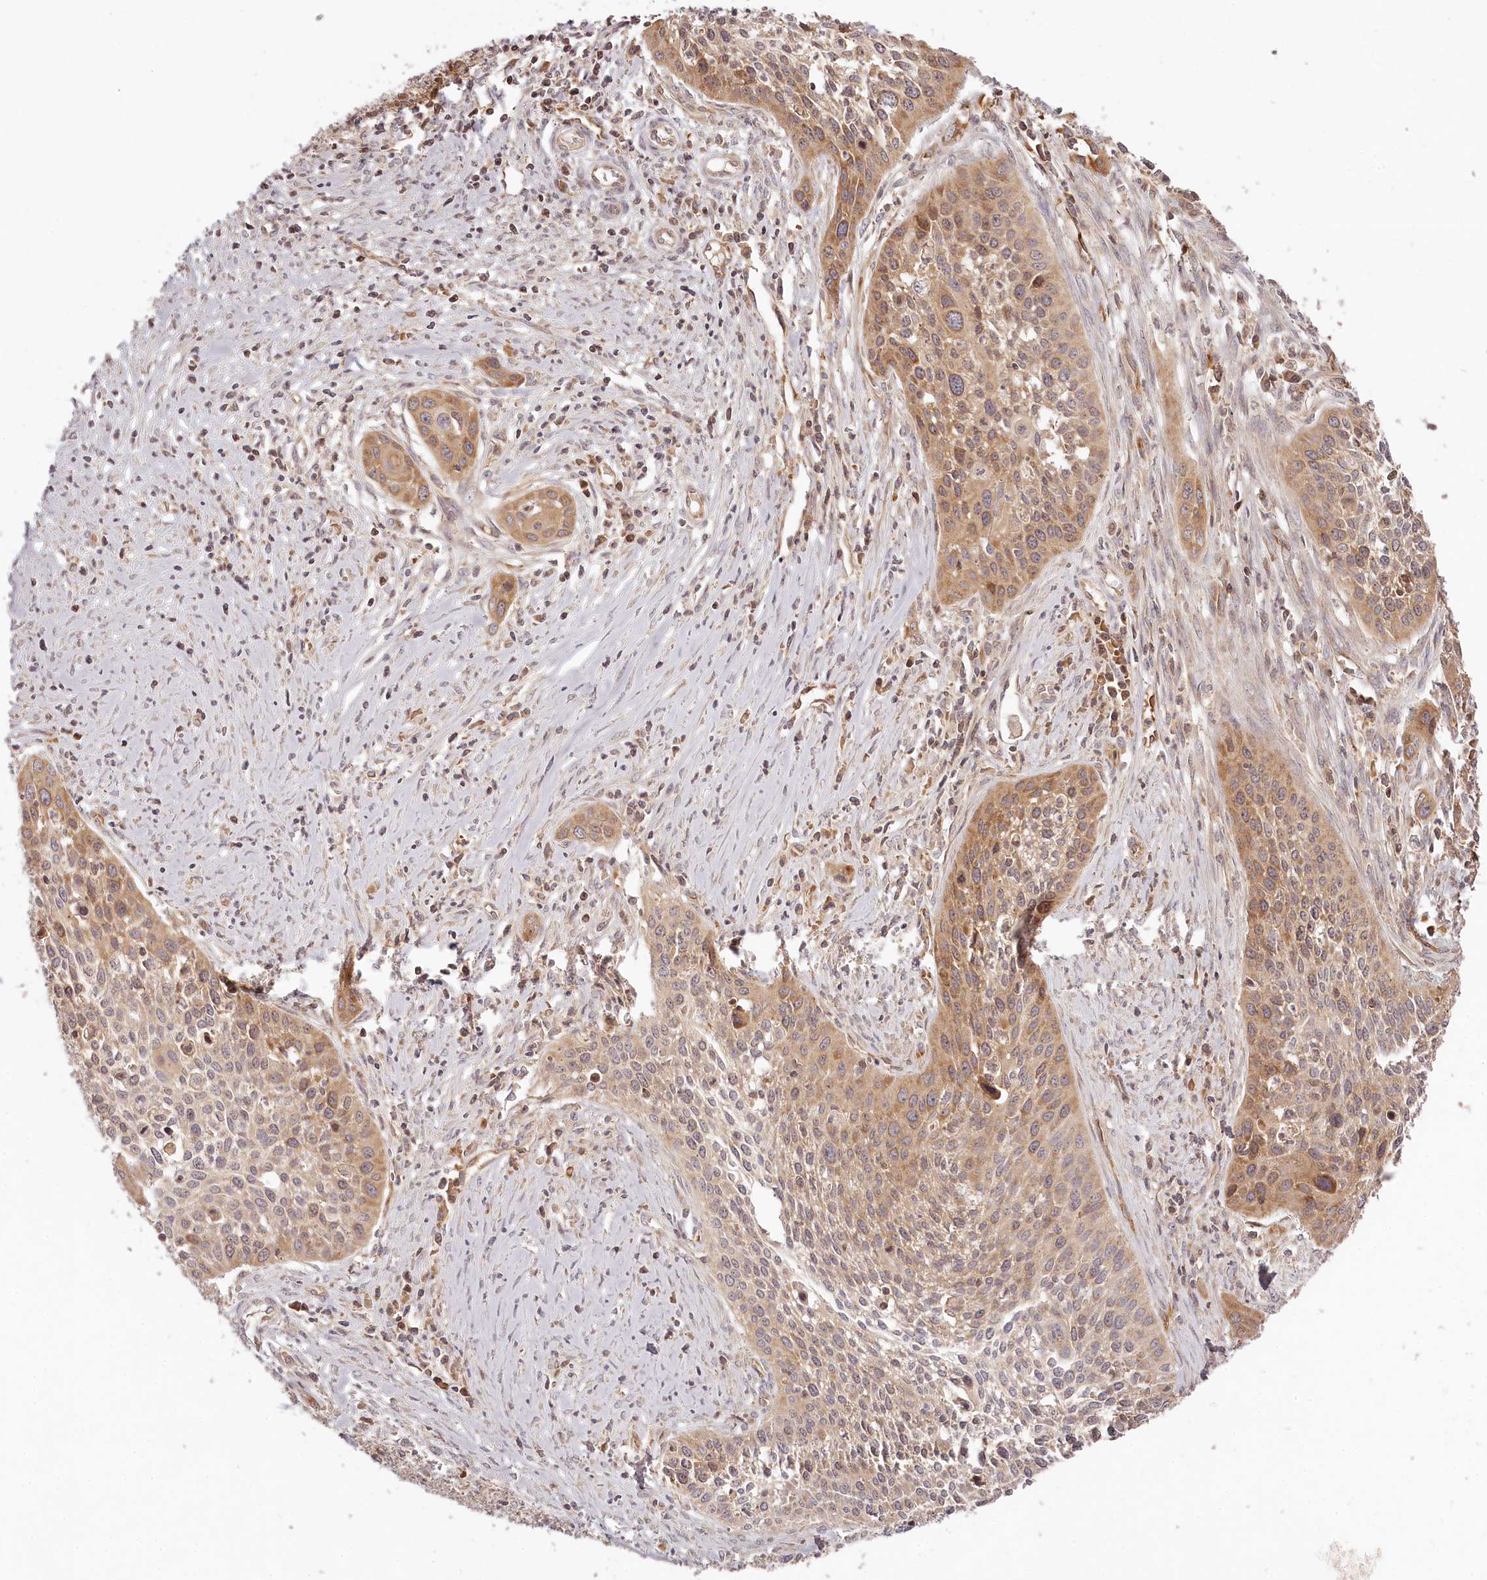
{"staining": {"intensity": "moderate", "quantity": ">75%", "location": "cytoplasmic/membranous"}, "tissue": "cervical cancer", "cell_type": "Tumor cells", "image_type": "cancer", "snomed": [{"axis": "morphology", "description": "Squamous cell carcinoma, NOS"}, {"axis": "topography", "description": "Cervix"}], "caption": "This is an image of immunohistochemistry (IHC) staining of squamous cell carcinoma (cervical), which shows moderate expression in the cytoplasmic/membranous of tumor cells.", "gene": "TMIE", "patient": {"sex": "female", "age": 34}}